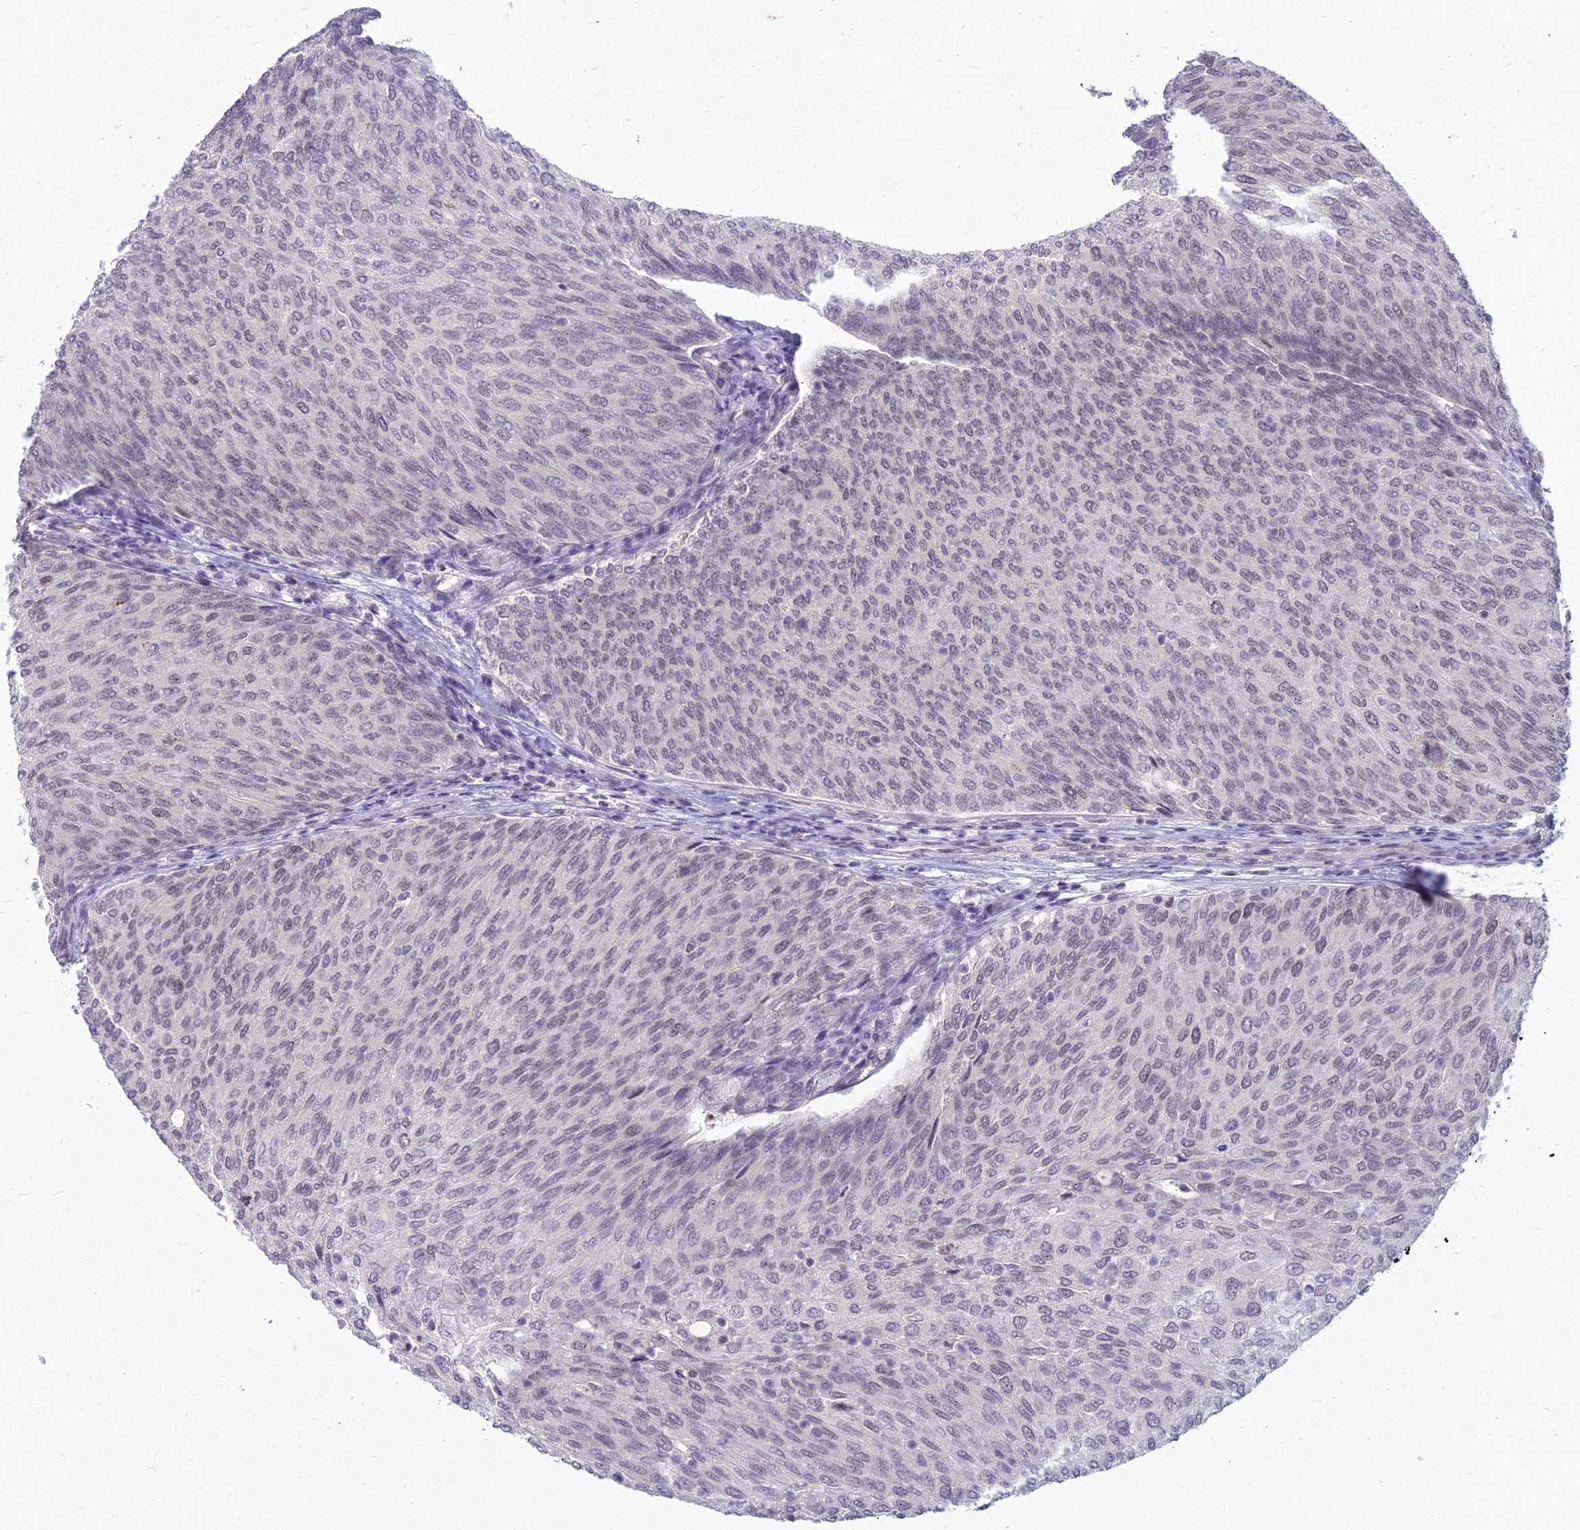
{"staining": {"intensity": "weak", "quantity": "<25%", "location": "nuclear"}, "tissue": "urothelial cancer", "cell_type": "Tumor cells", "image_type": "cancer", "snomed": [{"axis": "morphology", "description": "Urothelial carcinoma, Low grade"}, {"axis": "topography", "description": "Urinary bladder"}], "caption": "This is an IHC micrograph of urothelial carcinoma (low-grade). There is no positivity in tumor cells.", "gene": "KAT7", "patient": {"sex": "female", "age": 79}}